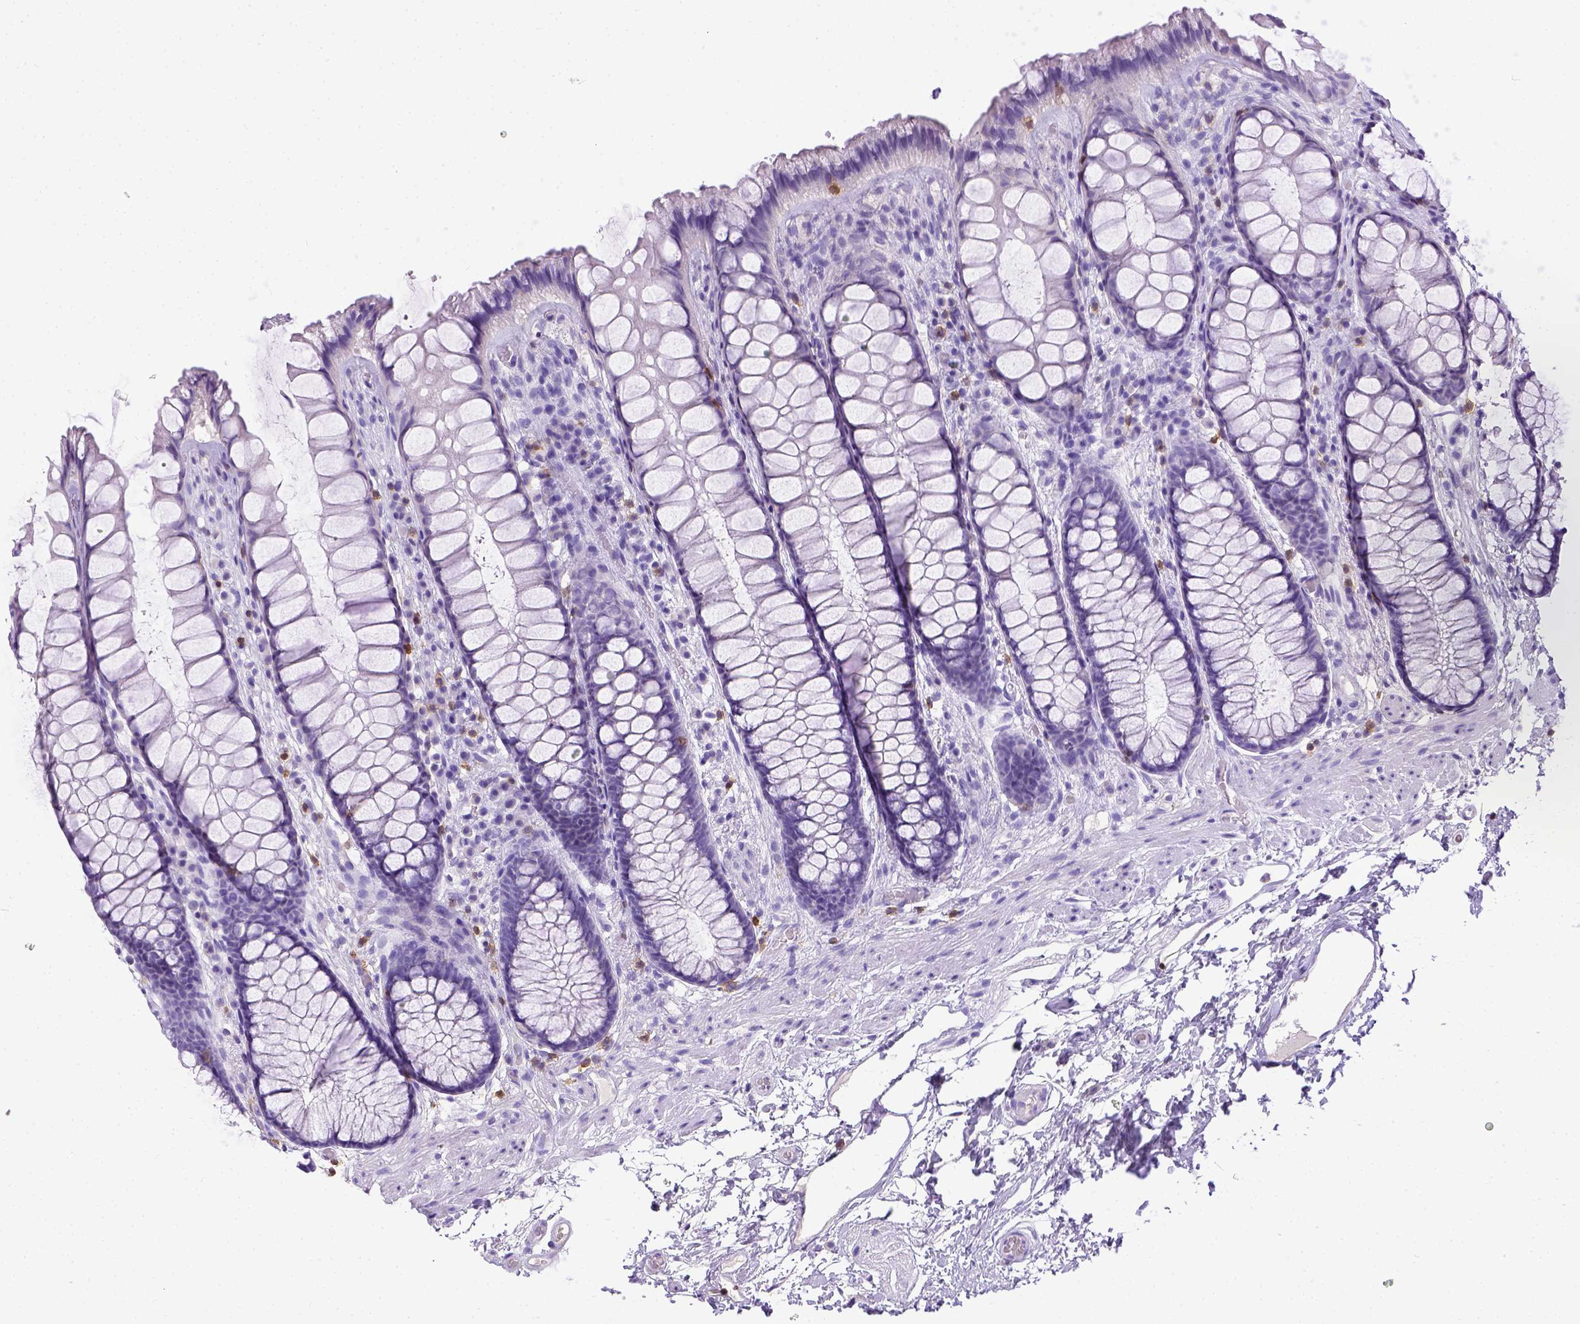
{"staining": {"intensity": "negative", "quantity": "none", "location": "none"}, "tissue": "rectum", "cell_type": "Glandular cells", "image_type": "normal", "snomed": [{"axis": "morphology", "description": "Normal tissue, NOS"}, {"axis": "topography", "description": "Rectum"}], "caption": "Normal rectum was stained to show a protein in brown. There is no significant expression in glandular cells.", "gene": "CD3E", "patient": {"sex": "female", "age": 62}}